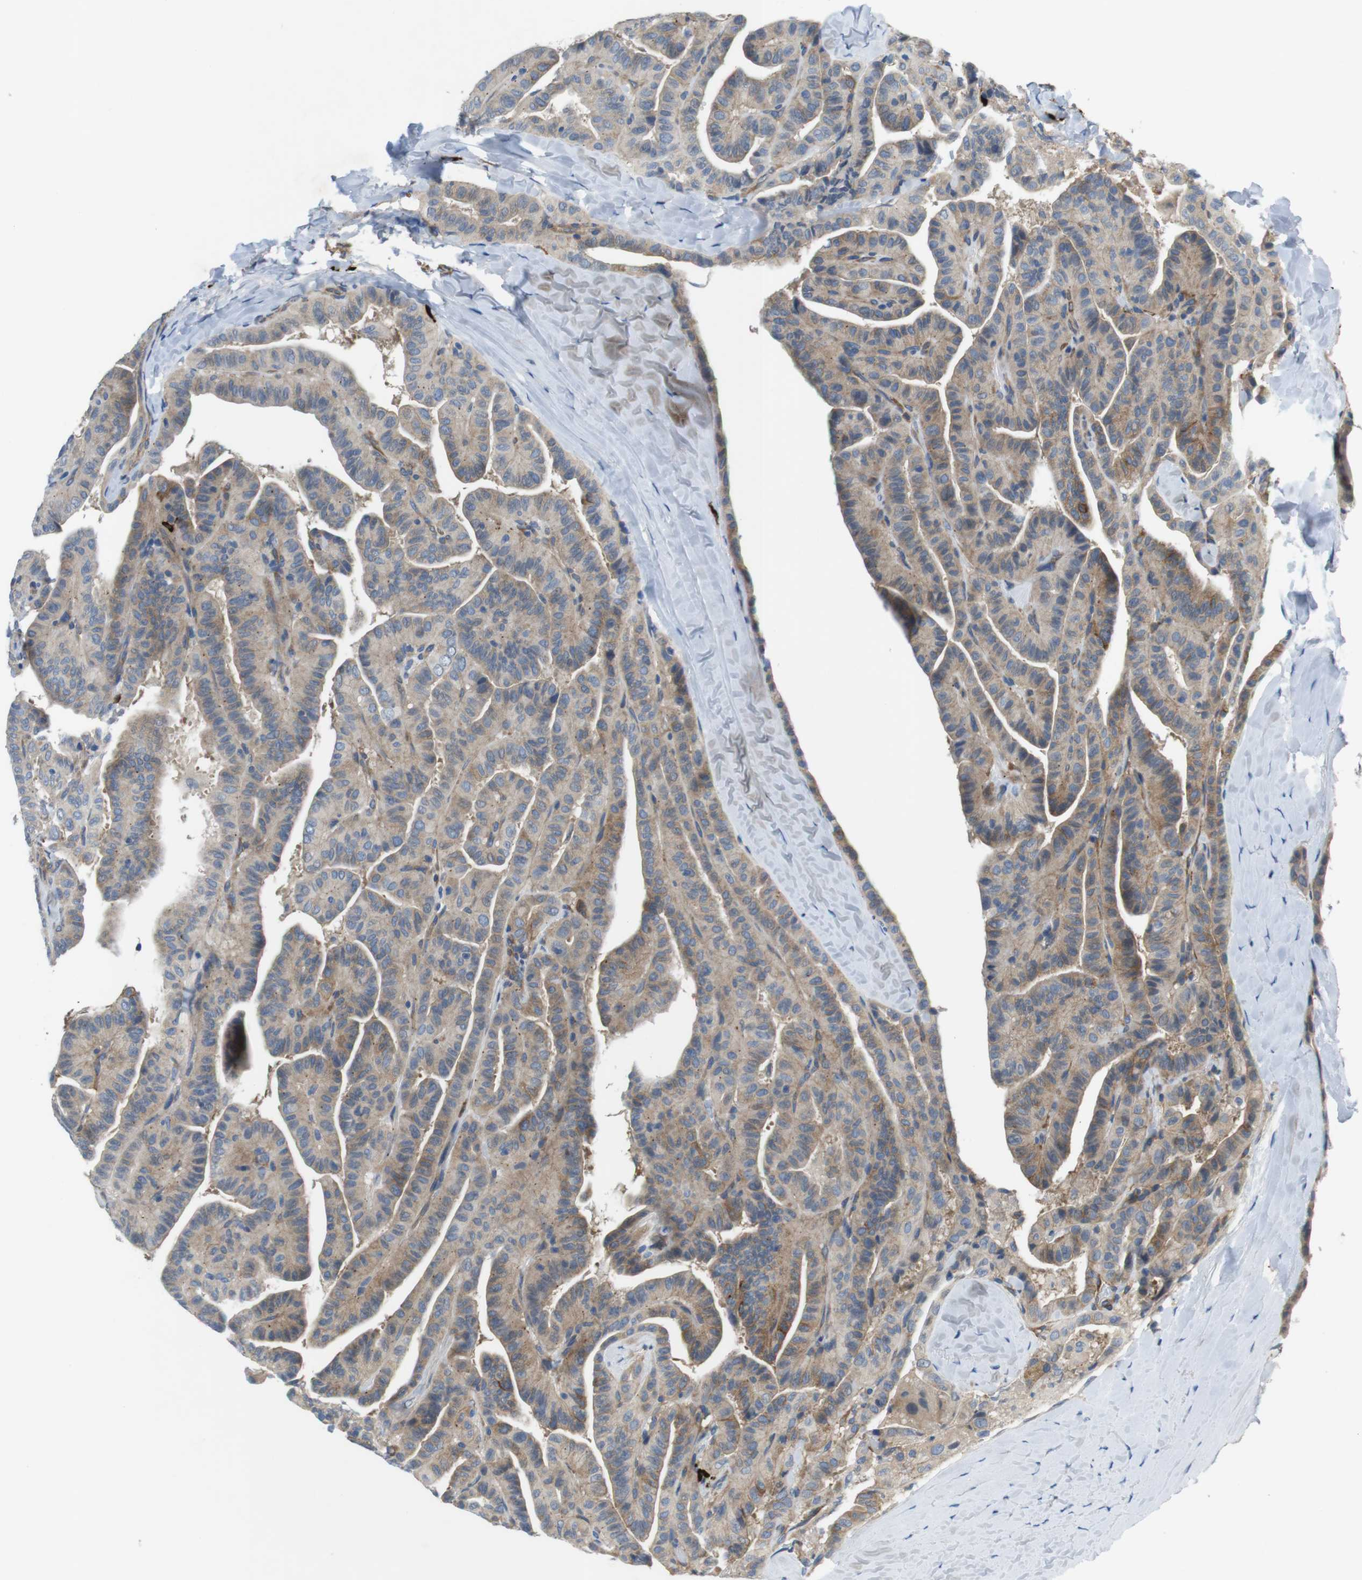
{"staining": {"intensity": "weak", "quantity": ">75%", "location": "cytoplasmic/membranous"}, "tissue": "thyroid cancer", "cell_type": "Tumor cells", "image_type": "cancer", "snomed": [{"axis": "morphology", "description": "Papillary adenocarcinoma, NOS"}, {"axis": "topography", "description": "Thyroid gland"}], "caption": "Protein expression analysis of human thyroid papillary adenocarcinoma reveals weak cytoplasmic/membranous positivity in approximately >75% of tumor cells.", "gene": "DCLK1", "patient": {"sex": "male", "age": 77}}